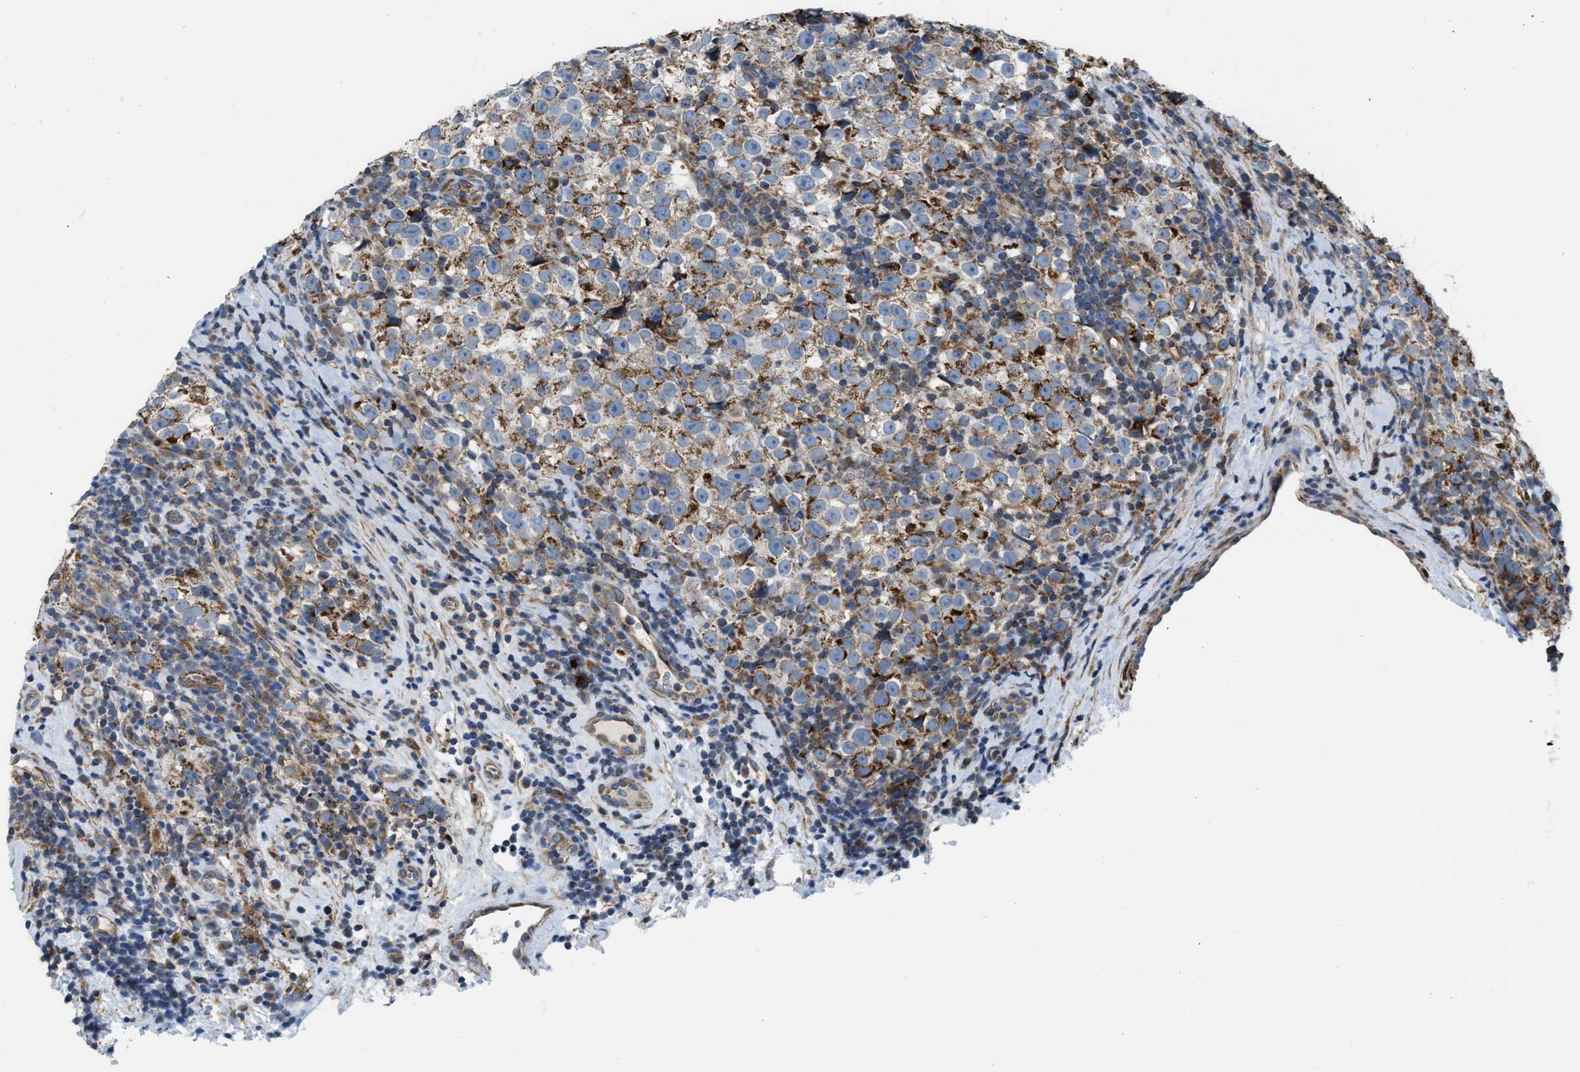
{"staining": {"intensity": "moderate", "quantity": ">75%", "location": "cytoplasmic/membranous"}, "tissue": "testis cancer", "cell_type": "Tumor cells", "image_type": "cancer", "snomed": [{"axis": "morphology", "description": "Normal tissue, NOS"}, {"axis": "morphology", "description": "Seminoma, NOS"}, {"axis": "topography", "description": "Testis"}], "caption": "Tumor cells demonstrate medium levels of moderate cytoplasmic/membranous expression in about >75% of cells in testis seminoma.", "gene": "SLC10A3", "patient": {"sex": "male", "age": 43}}